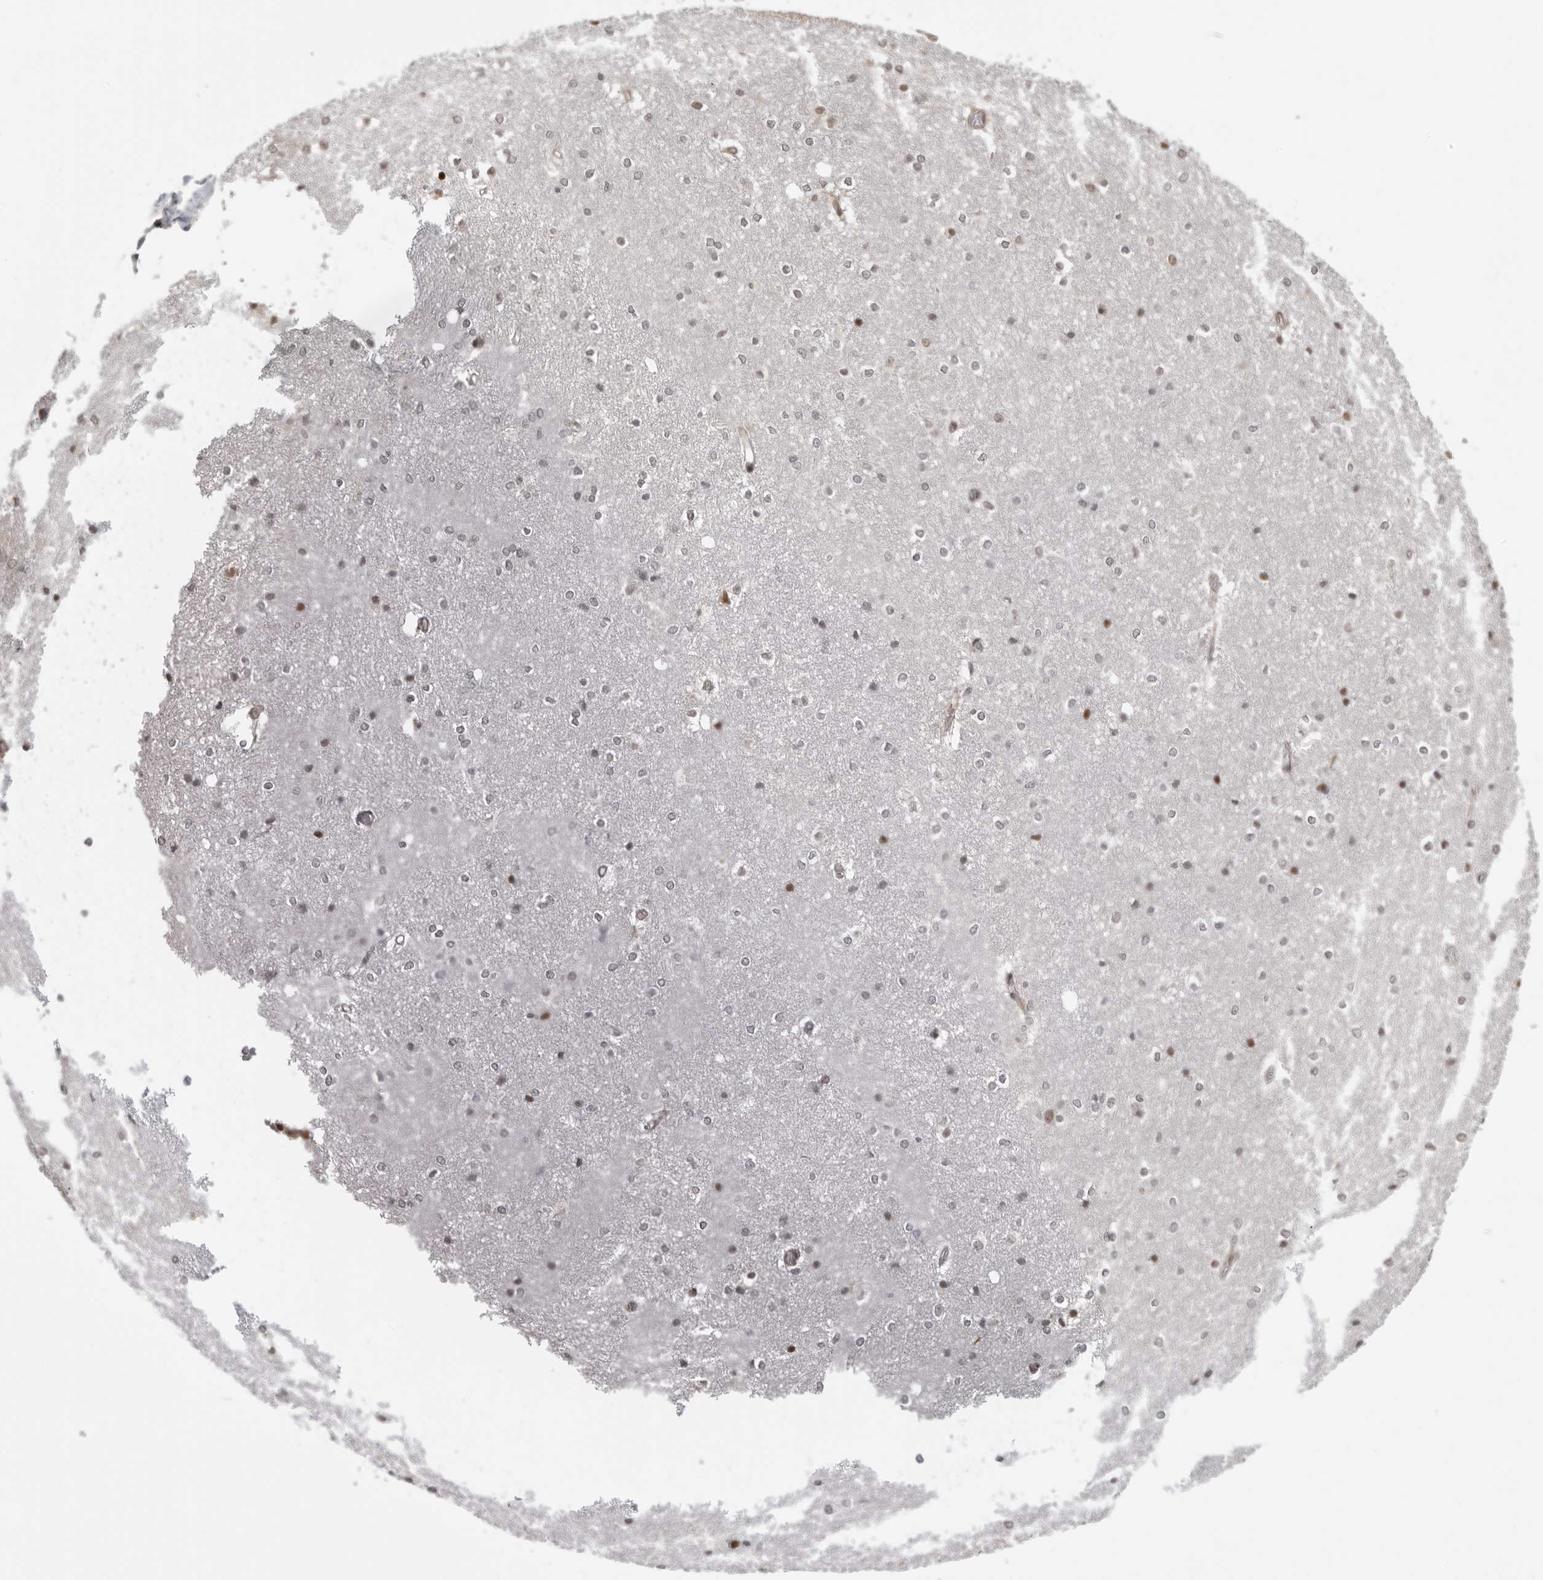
{"staining": {"intensity": "moderate", "quantity": "<25%", "location": "nuclear"}, "tissue": "caudate", "cell_type": "Glial cells", "image_type": "normal", "snomed": [{"axis": "morphology", "description": "Normal tissue, NOS"}, {"axis": "topography", "description": "Lateral ventricle wall"}], "caption": "Caudate stained for a protein displays moderate nuclear positivity in glial cells. The protein of interest is shown in brown color, while the nuclei are stained blue.", "gene": "PHF3", "patient": {"sex": "female", "age": 19}}